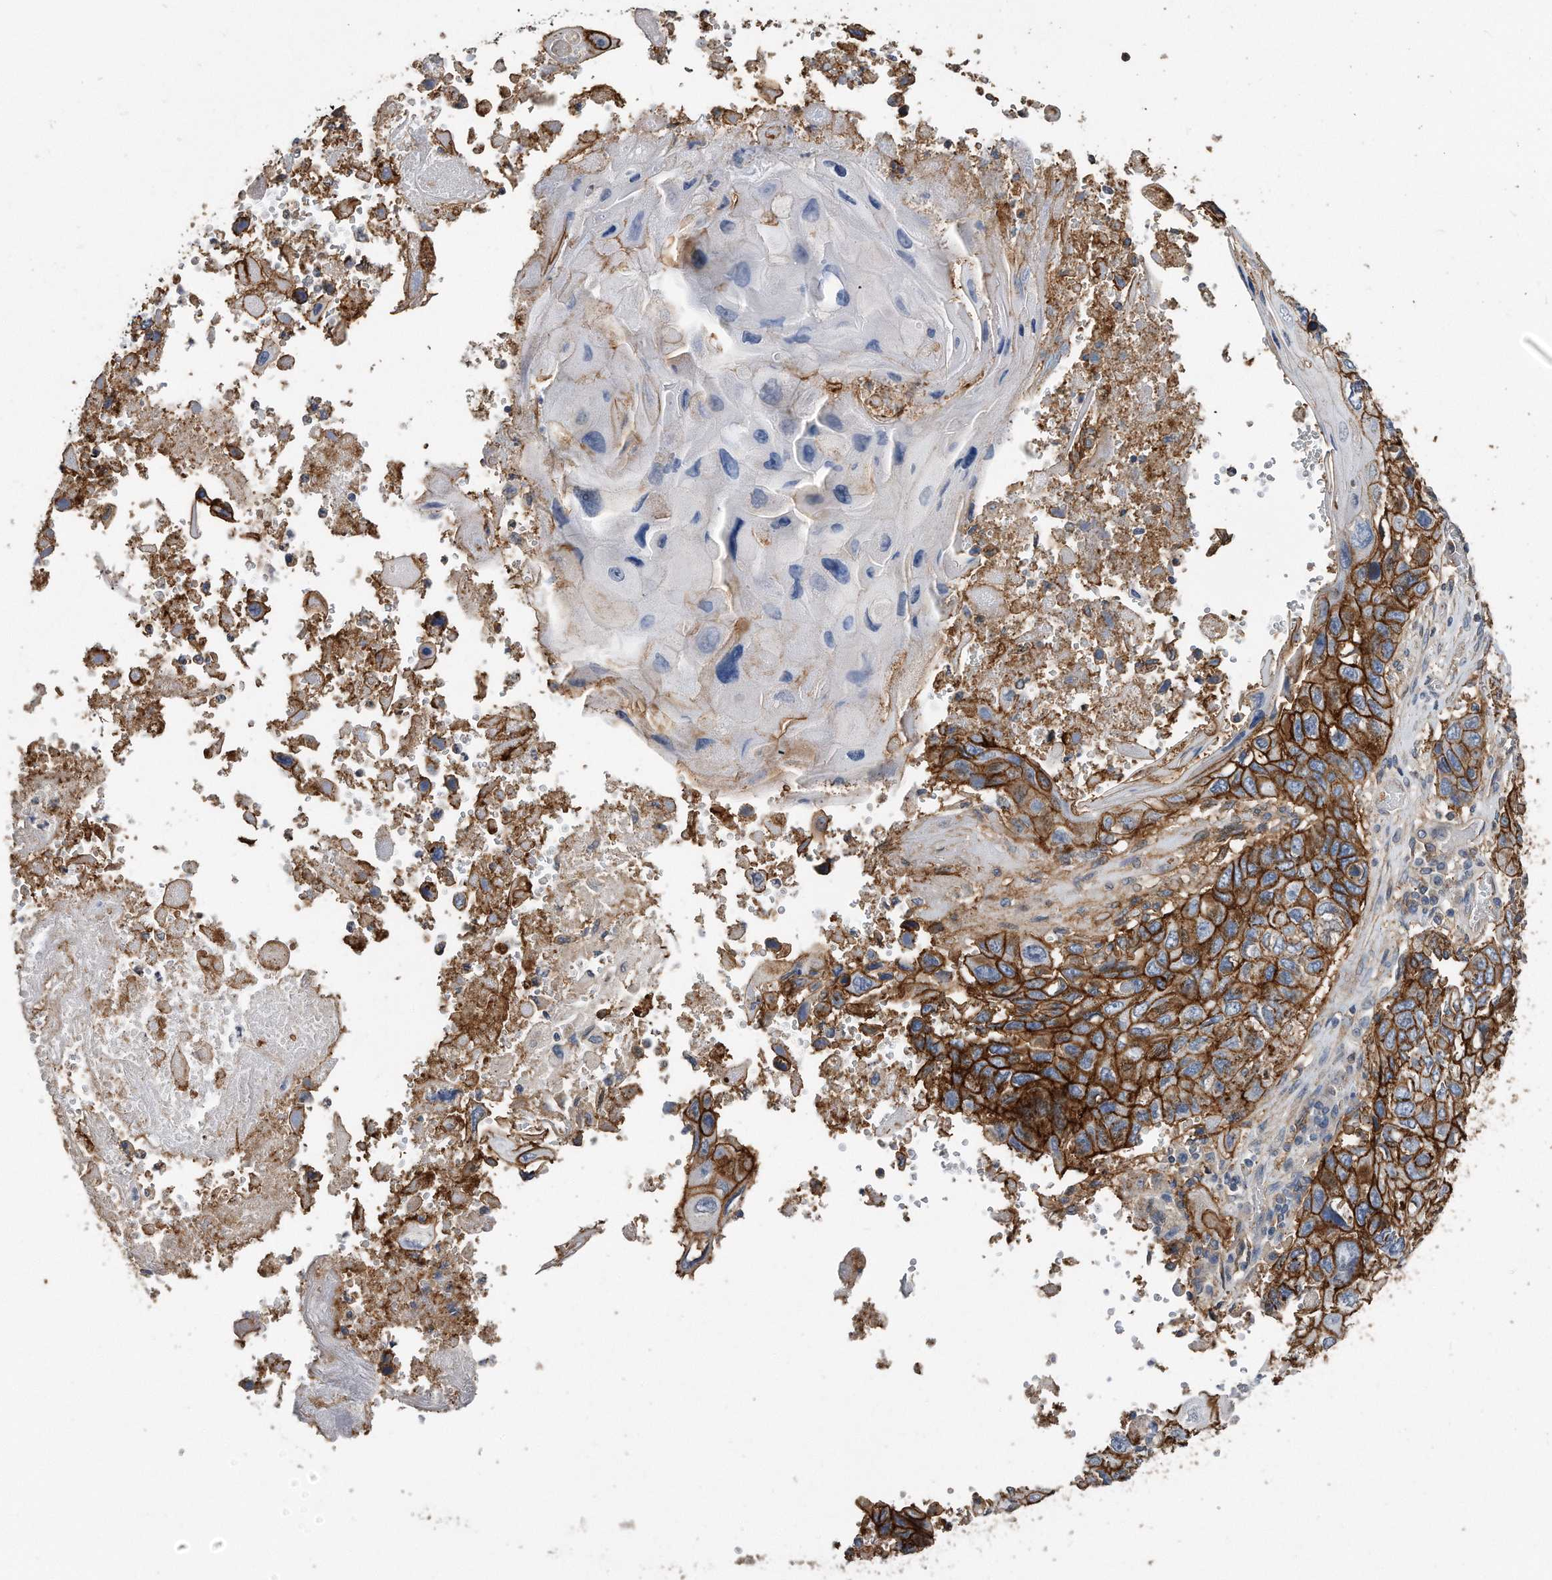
{"staining": {"intensity": "strong", "quantity": ">75%", "location": "cytoplasmic/membranous"}, "tissue": "lung cancer", "cell_type": "Tumor cells", "image_type": "cancer", "snomed": [{"axis": "morphology", "description": "Squamous cell carcinoma, NOS"}, {"axis": "topography", "description": "Lung"}], "caption": "Lung squamous cell carcinoma stained with DAB immunohistochemistry shows high levels of strong cytoplasmic/membranous staining in approximately >75% of tumor cells. The protein of interest is stained brown, and the nuclei are stained in blue (DAB (3,3'-diaminobenzidine) IHC with brightfield microscopy, high magnification).", "gene": "CDCP1", "patient": {"sex": "male", "age": 61}}